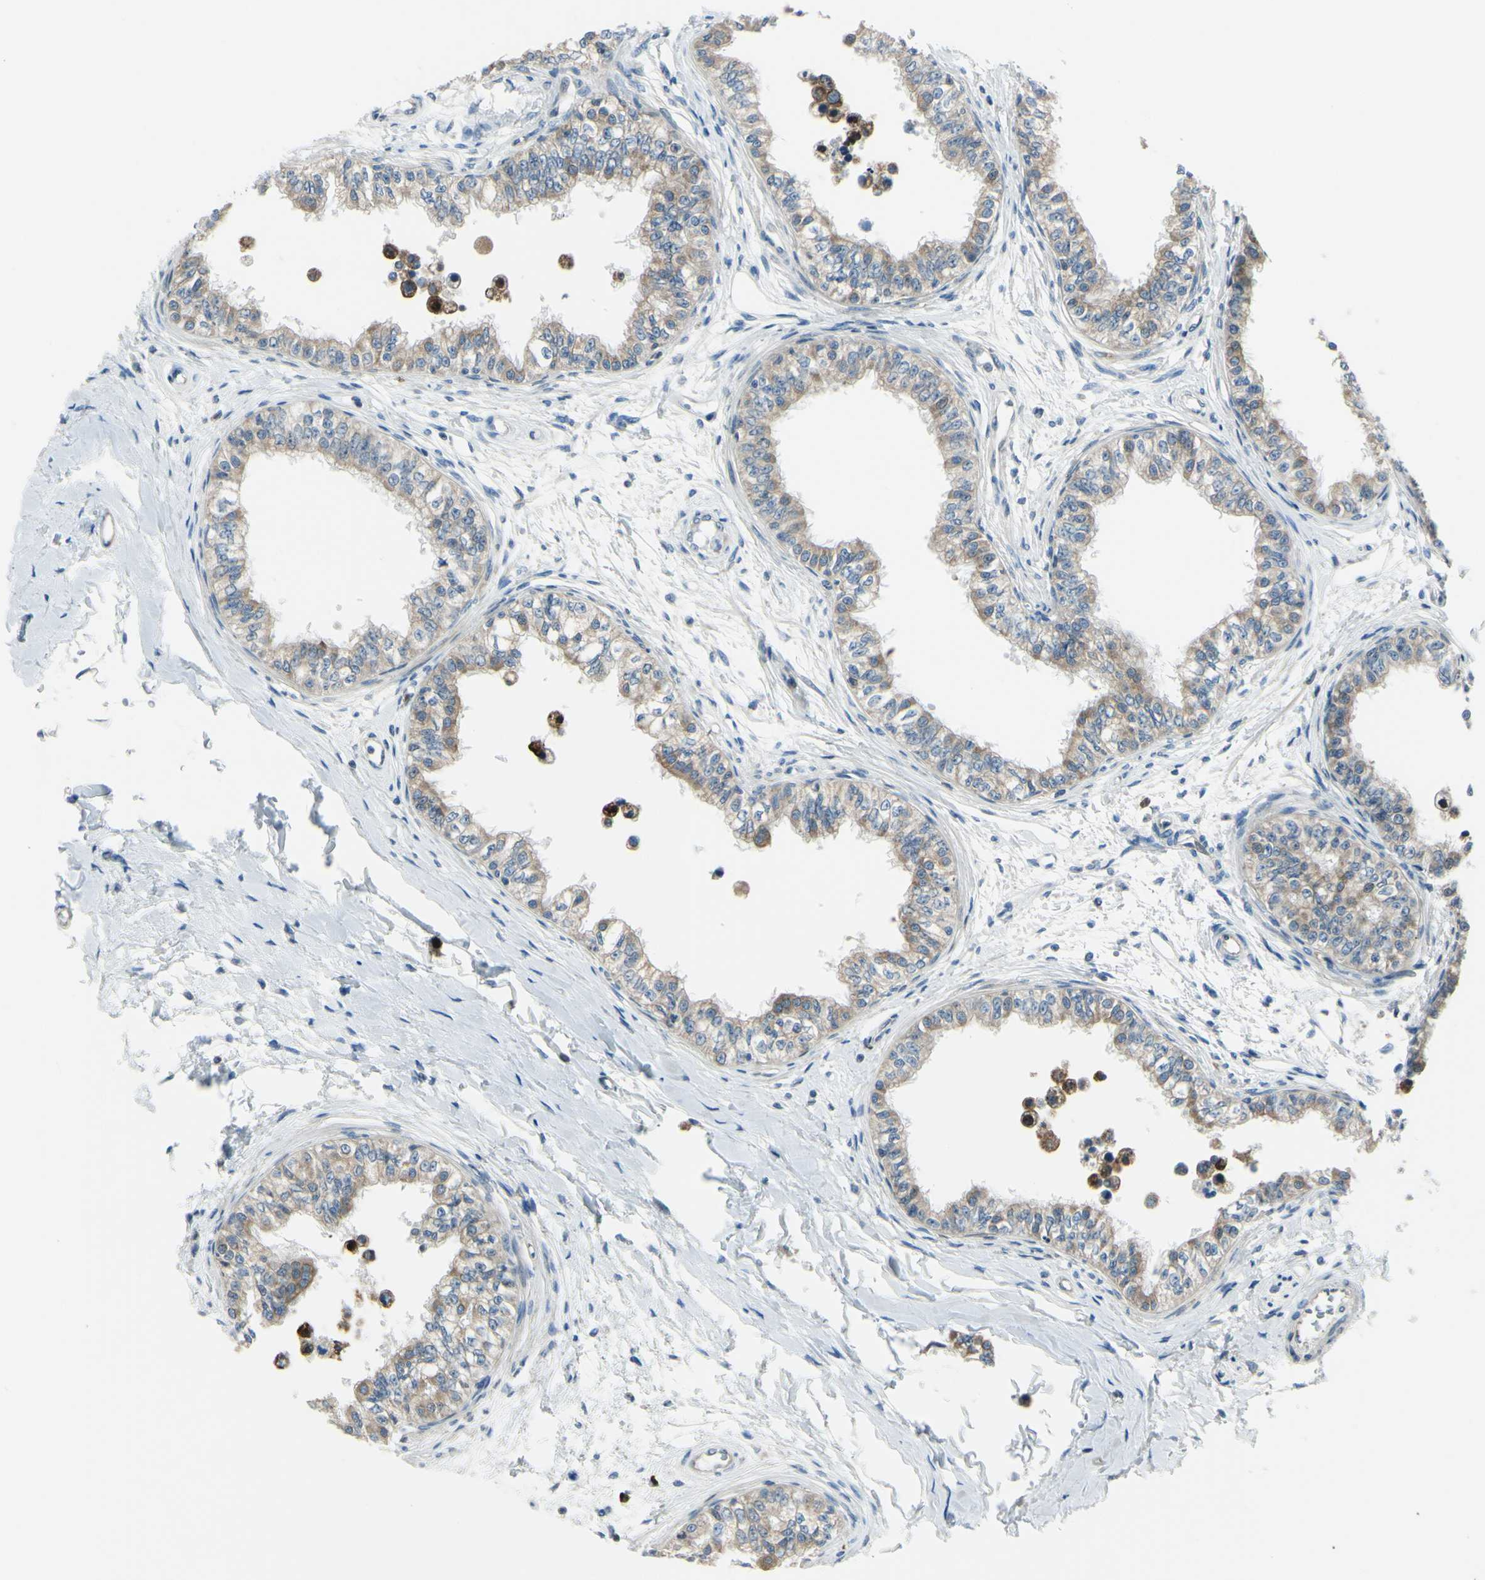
{"staining": {"intensity": "moderate", "quantity": ">75%", "location": "cytoplasmic/membranous"}, "tissue": "epididymis", "cell_type": "Glandular cells", "image_type": "normal", "snomed": [{"axis": "morphology", "description": "Normal tissue, NOS"}, {"axis": "morphology", "description": "Adenocarcinoma, metastatic, NOS"}, {"axis": "topography", "description": "Testis"}, {"axis": "topography", "description": "Epididymis"}], "caption": "Immunohistochemical staining of unremarkable human epididymis exhibits >75% levels of moderate cytoplasmic/membranous protein expression in approximately >75% of glandular cells.", "gene": "SELENOS", "patient": {"sex": "male", "age": 26}}